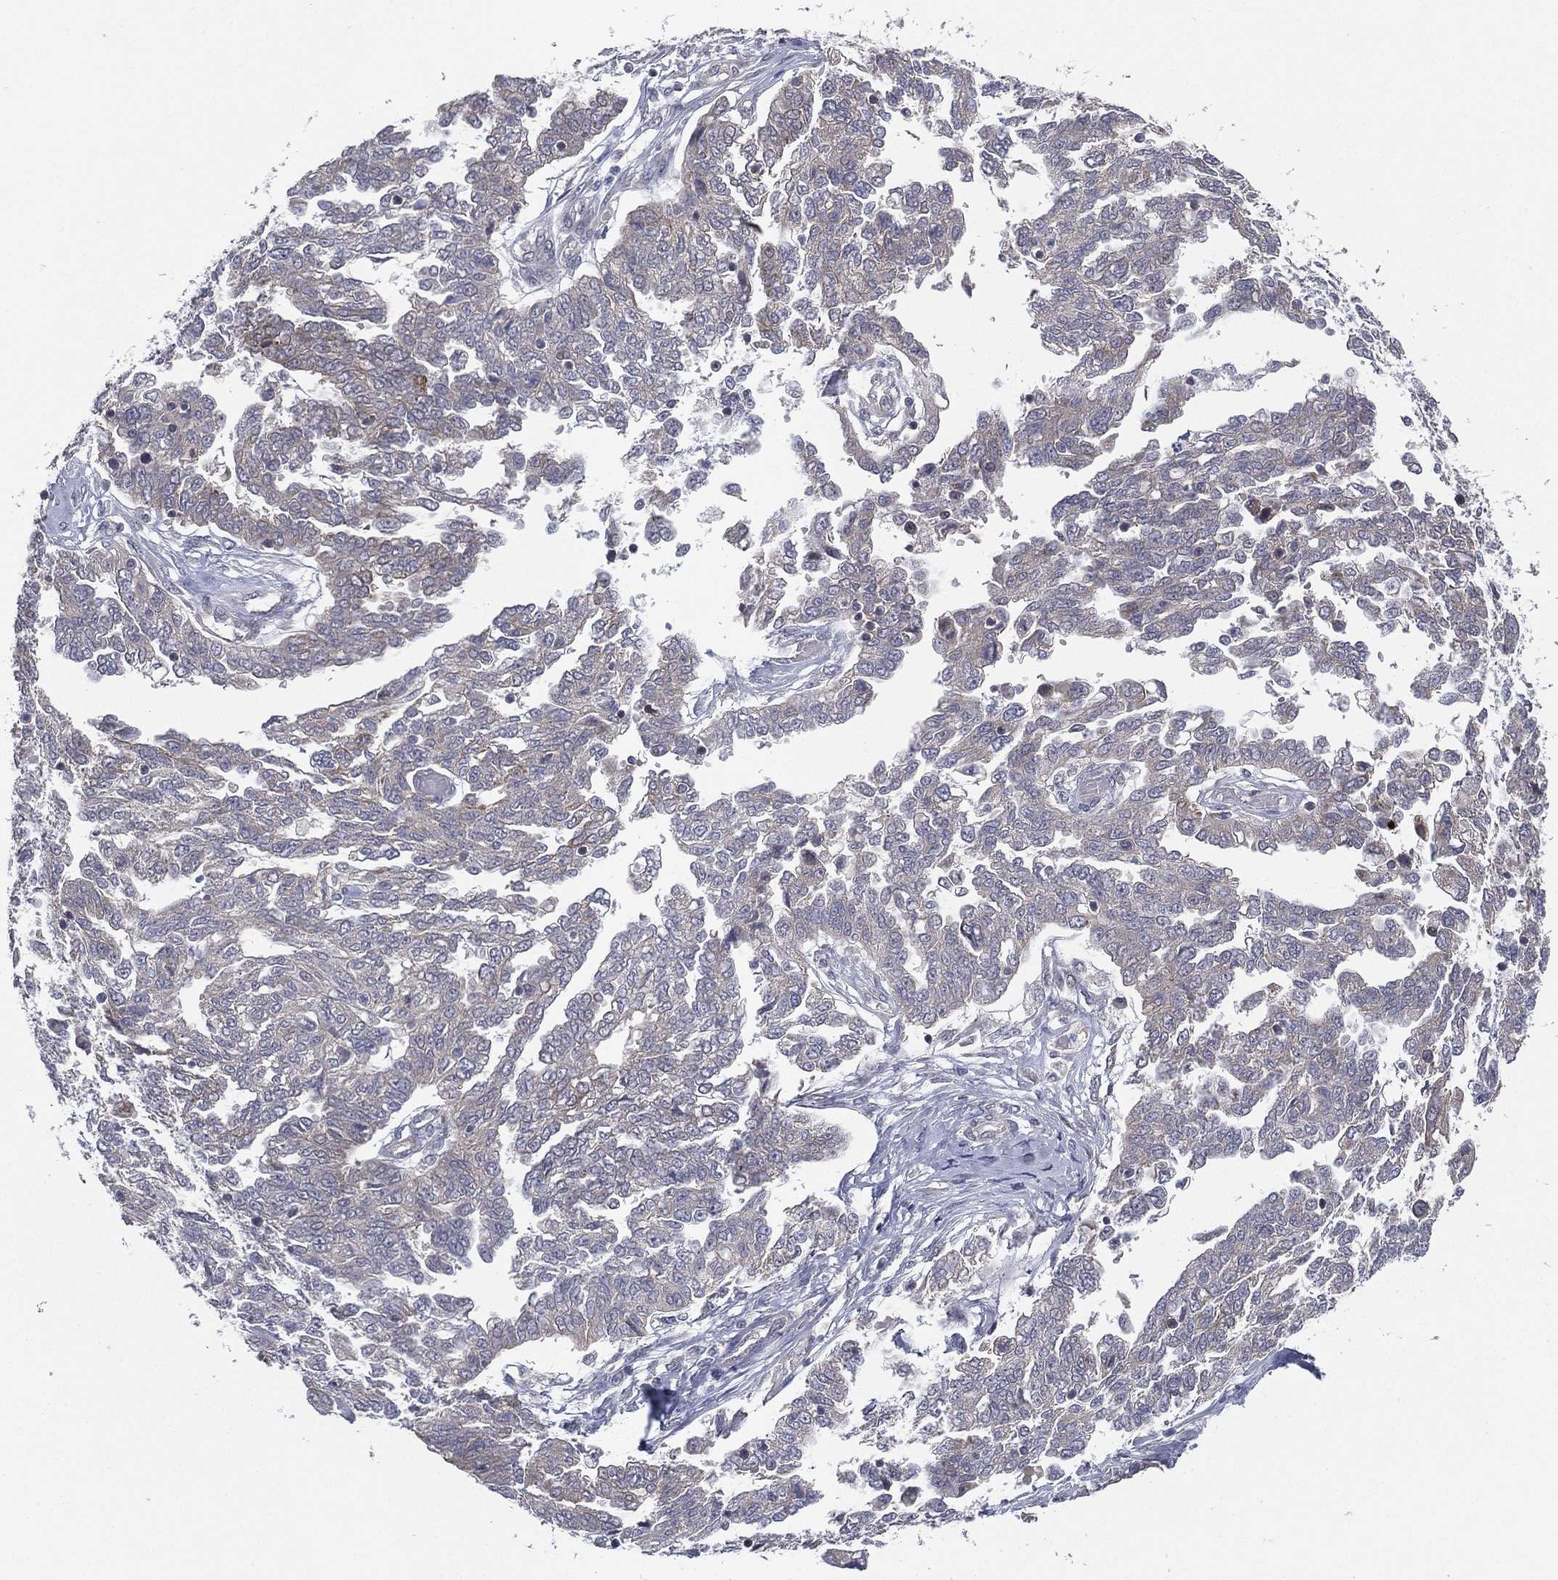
{"staining": {"intensity": "negative", "quantity": "none", "location": "none"}, "tissue": "ovarian cancer", "cell_type": "Tumor cells", "image_type": "cancer", "snomed": [{"axis": "morphology", "description": "Cystadenocarcinoma, serous, NOS"}, {"axis": "topography", "description": "Ovary"}], "caption": "Tumor cells show no significant positivity in ovarian cancer. The staining was performed using DAB to visualize the protein expression in brown, while the nuclei were stained in blue with hematoxylin (Magnification: 20x).", "gene": "KAT14", "patient": {"sex": "female", "age": 67}}